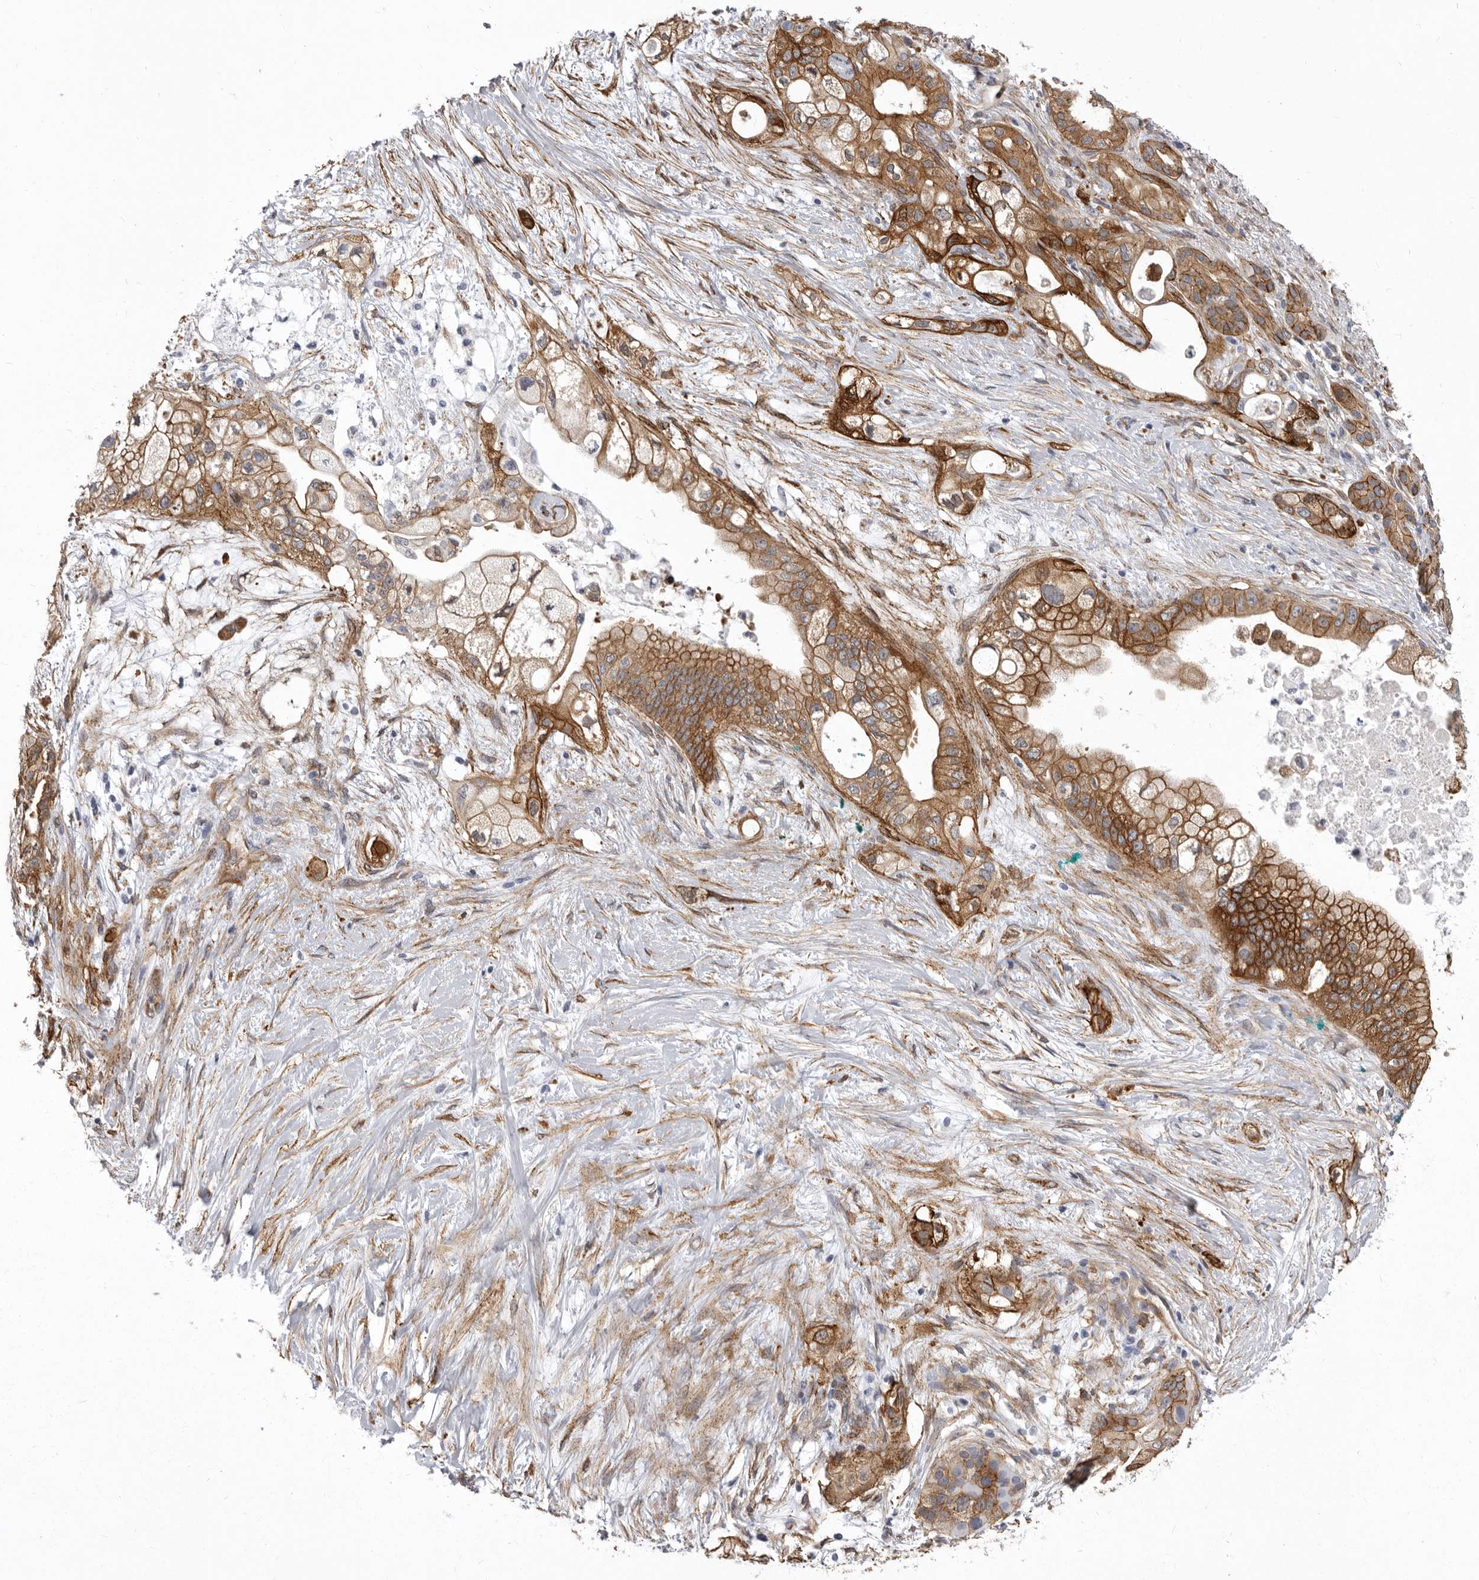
{"staining": {"intensity": "moderate", "quantity": ">75%", "location": "cytoplasmic/membranous"}, "tissue": "pancreatic cancer", "cell_type": "Tumor cells", "image_type": "cancer", "snomed": [{"axis": "morphology", "description": "Adenocarcinoma, NOS"}, {"axis": "topography", "description": "Pancreas"}], "caption": "Immunohistochemistry (IHC) micrograph of pancreatic cancer stained for a protein (brown), which exhibits medium levels of moderate cytoplasmic/membranous staining in about >75% of tumor cells.", "gene": "ENAH", "patient": {"sex": "male", "age": 53}}